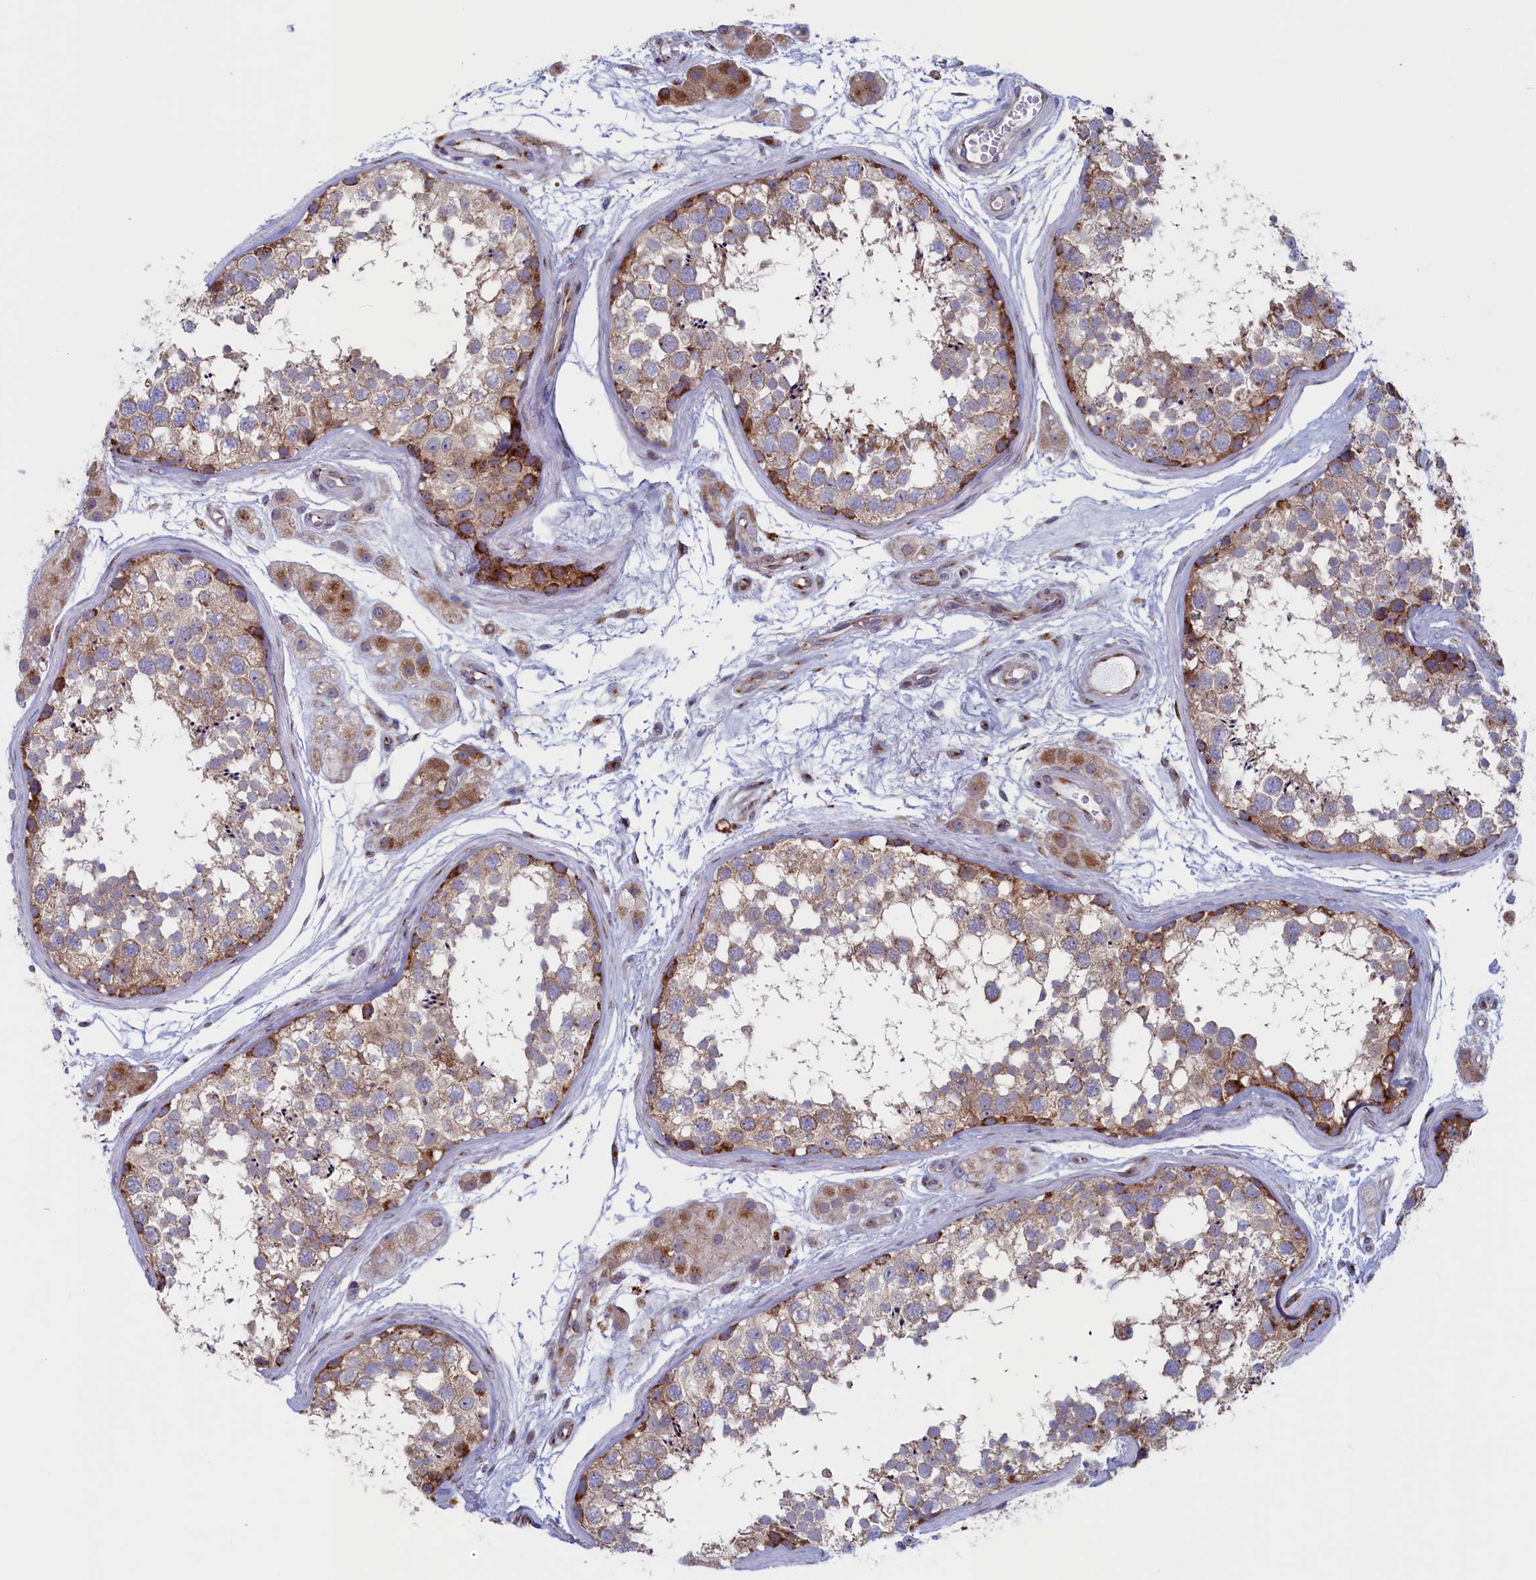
{"staining": {"intensity": "moderate", "quantity": "<25%", "location": "cytoplasmic/membranous"}, "tissue": "testis", "cell_type": "Cells in seminiferous ducts", "image_type": "normal", "snomed": [{"axis": "morphology", "description": "Normal tissue, NOS"}, {"axis": "topography", "description": "Testis"}], "caption": "Immunohistochemistry (IHC) image of unremarkable testis: testis stained using IHC demonstrates low levels of moderate protein expression localized specifically in the cytoplasmic/membranous of cells in seminiferous ducts, appearing as a cytoplasmic/membranous brown color.", "gene": "MTFMT", "patient": {"sex": "male", "age": 56}}